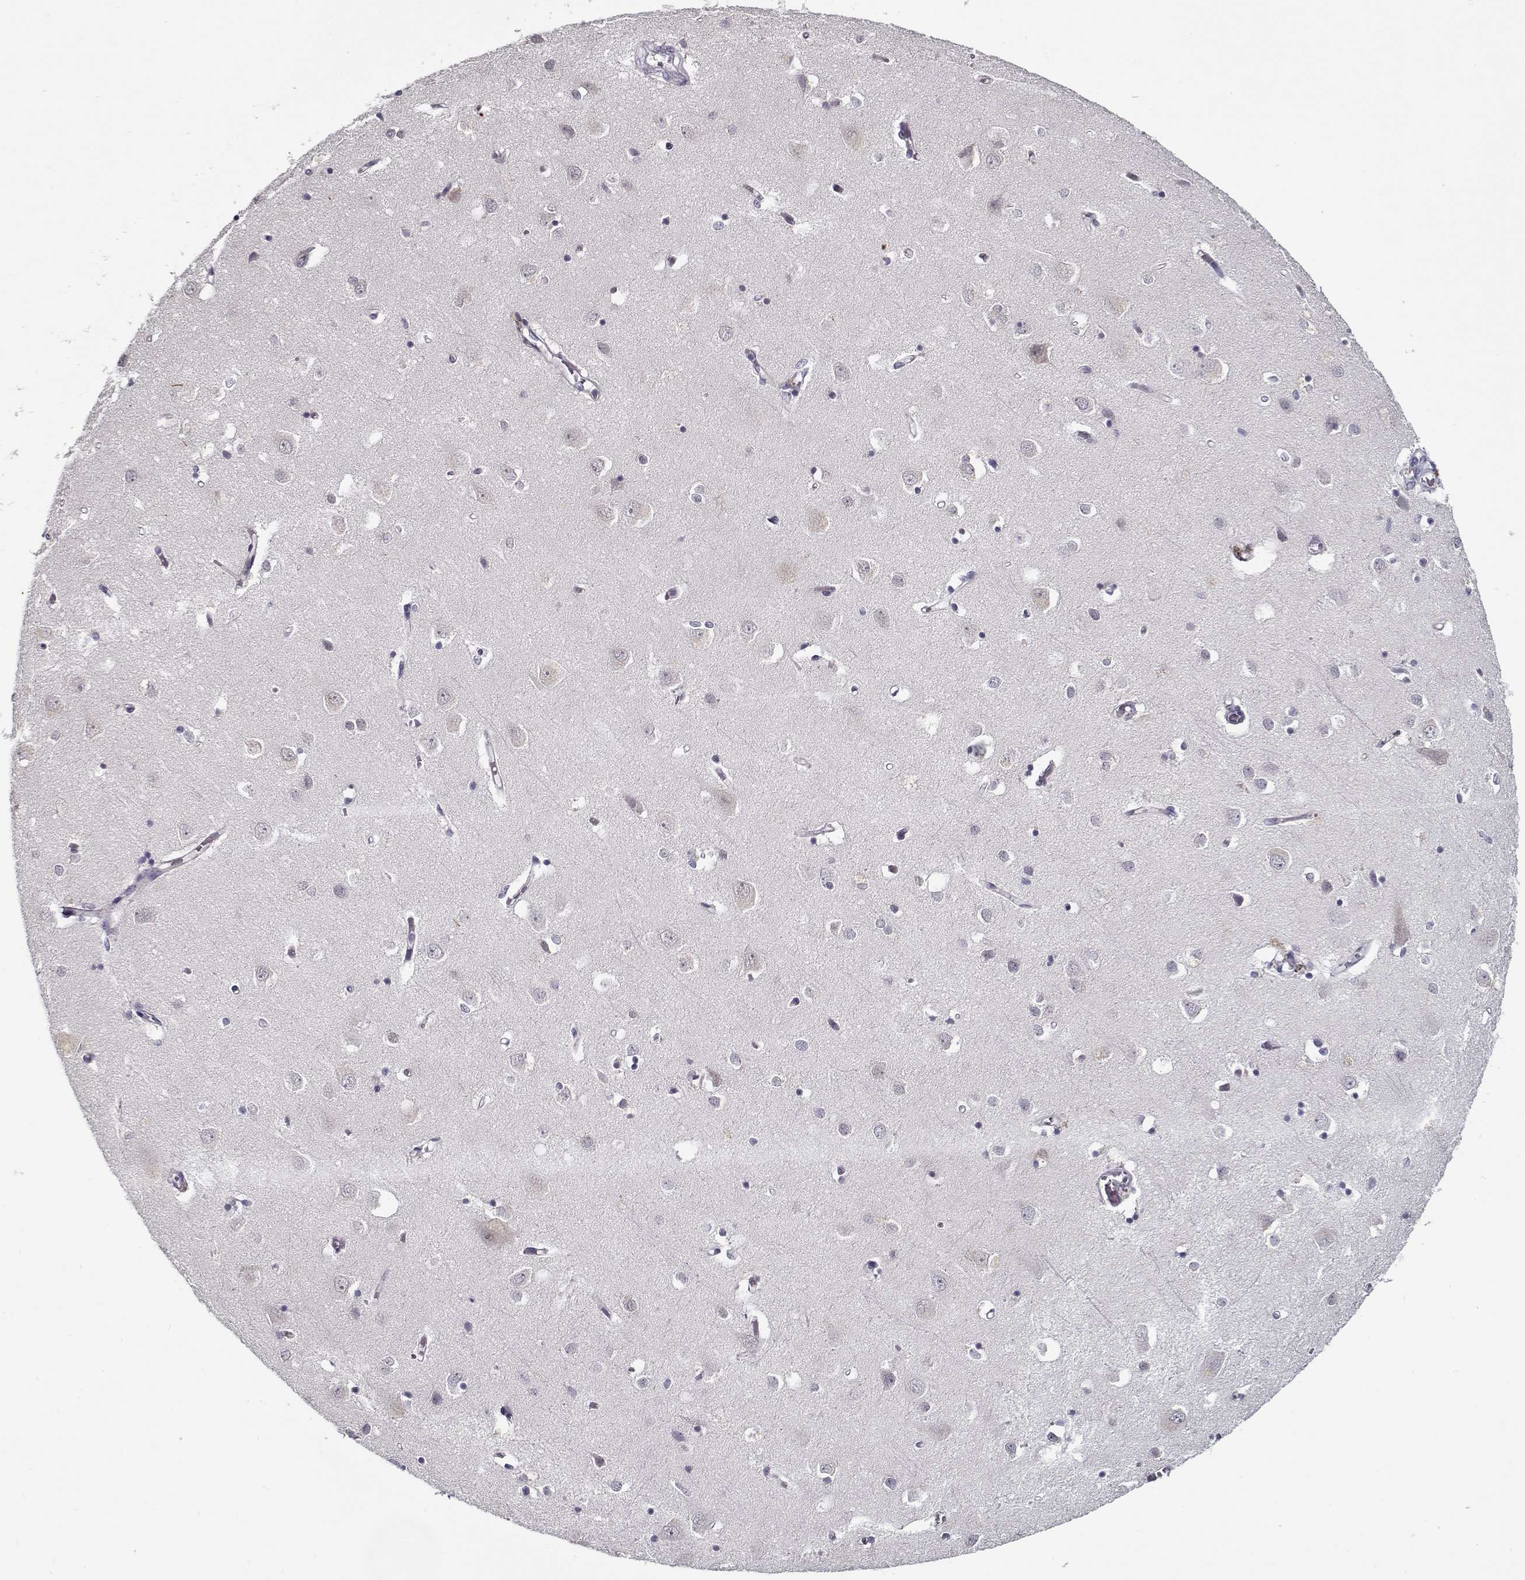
{"staining": {"intensity": "negative", "quantity": "none", "location": "none"}, "tissue": "cerebral cortex", "cell_type": "Endothelial cells", "image_type": "normal", "snomed": [{"axis": "morphology", "description": "Normal tissue, NOS"}, {"axis": "topography", "description": "Cerebral cortex"}], "caption": "Immunohistochemical staining of unremarkable human cerebral cortex displays no significant staining in endothelial cells. (DAB (3,3'-diaminobenzidine) IHC with hematoxylin counter stain).", "gene": "DDX25", "patient": {"sex": "male", "age": 70}}